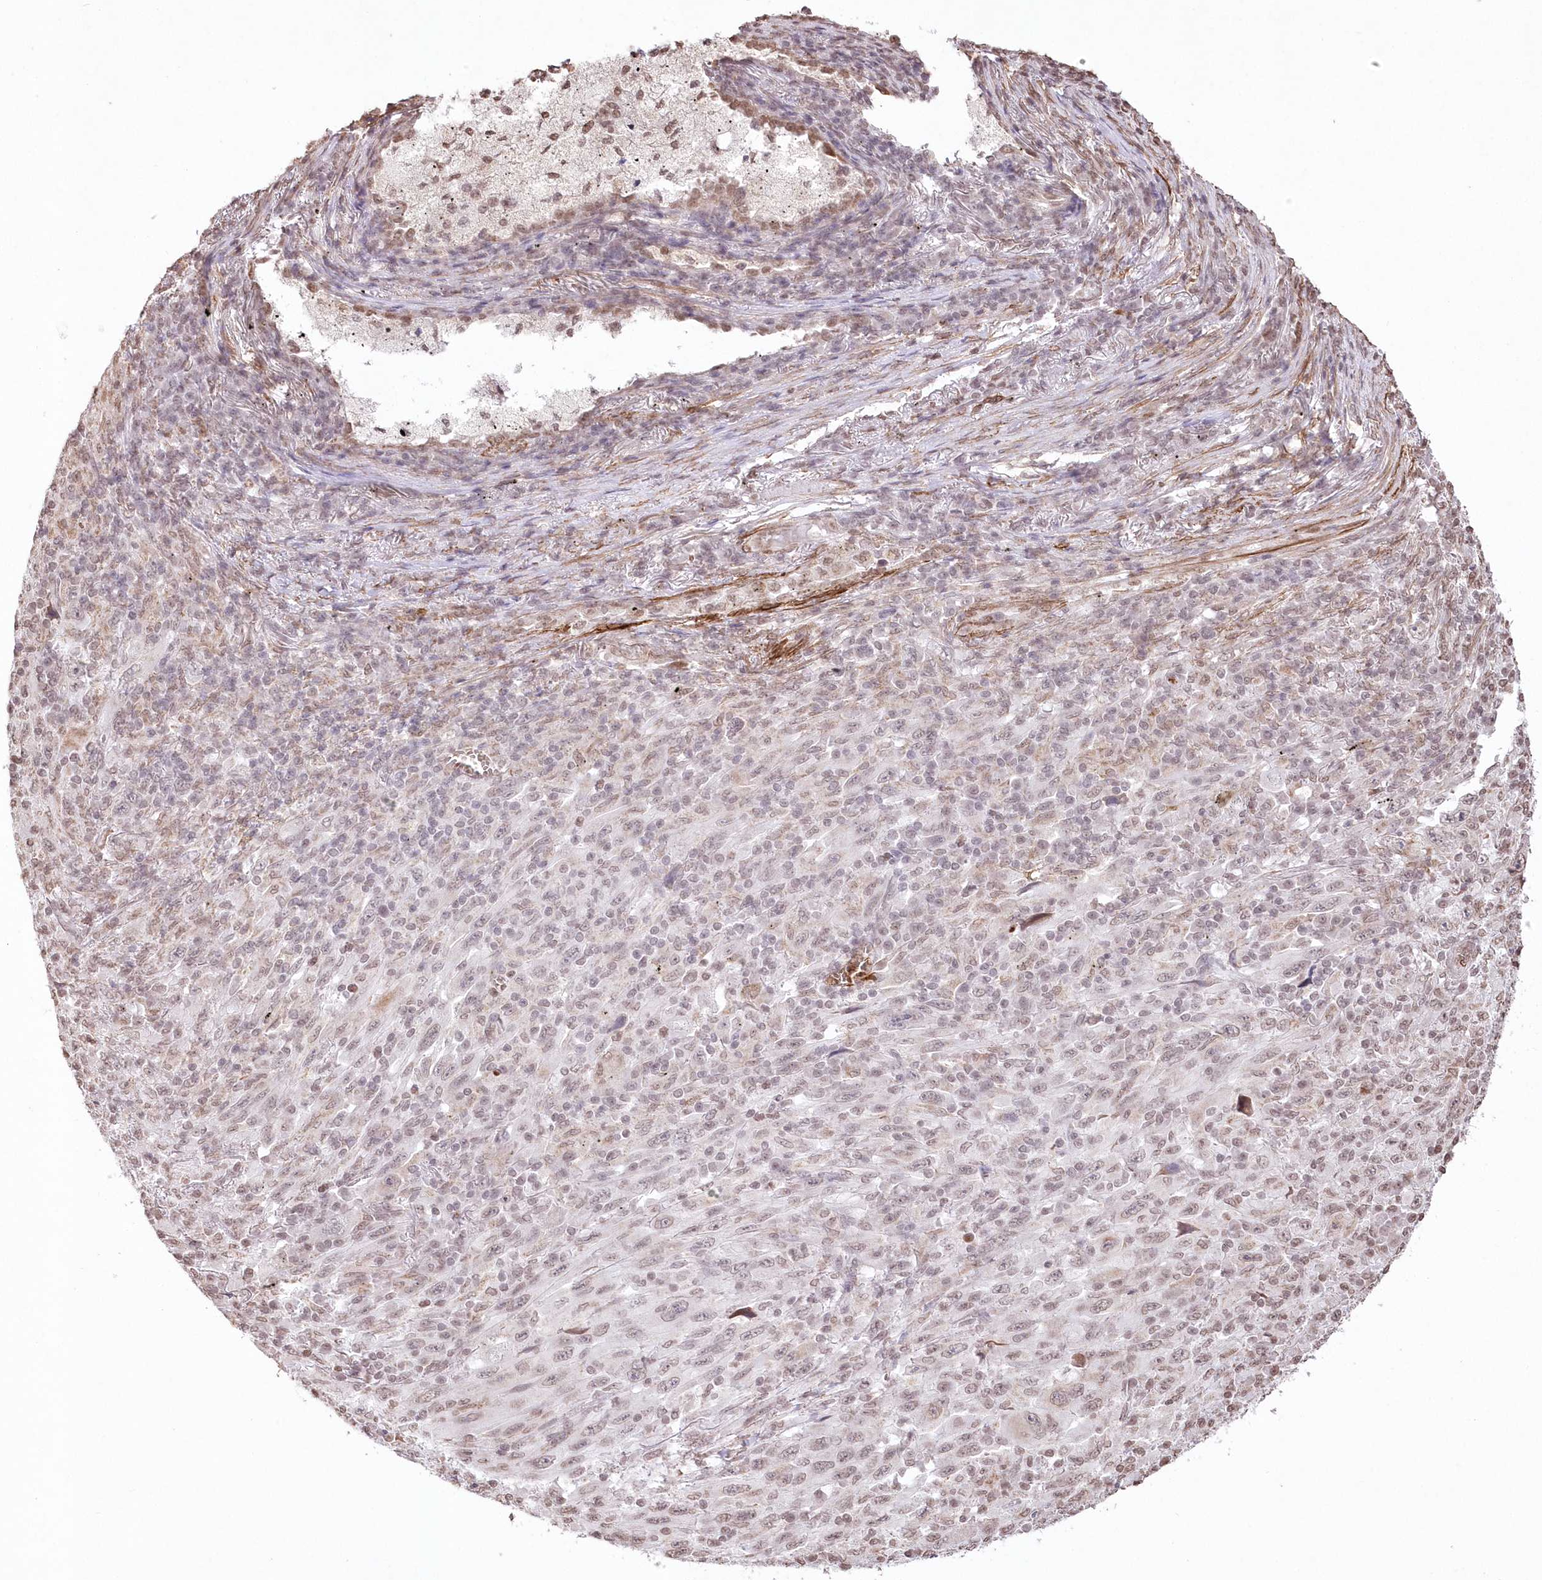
{"staining": {"intensity": "weak", "quantity": "<25%", "location": "nuclear"}, "tissue": "melanoma", "cell_type": "Tumor cells", "image_type": "cancer", "snomed": [{"axis": "morphology", "description": "Malignant melanoma, Metastatic site"}, {"axis": "topography", "description": "Skin"}], "caption": "Human melanoma stained for a protein using IHC displays no expression in tumor cells.", "gene": "RBM27", "patient": {"sex": "female", "age": 56}}